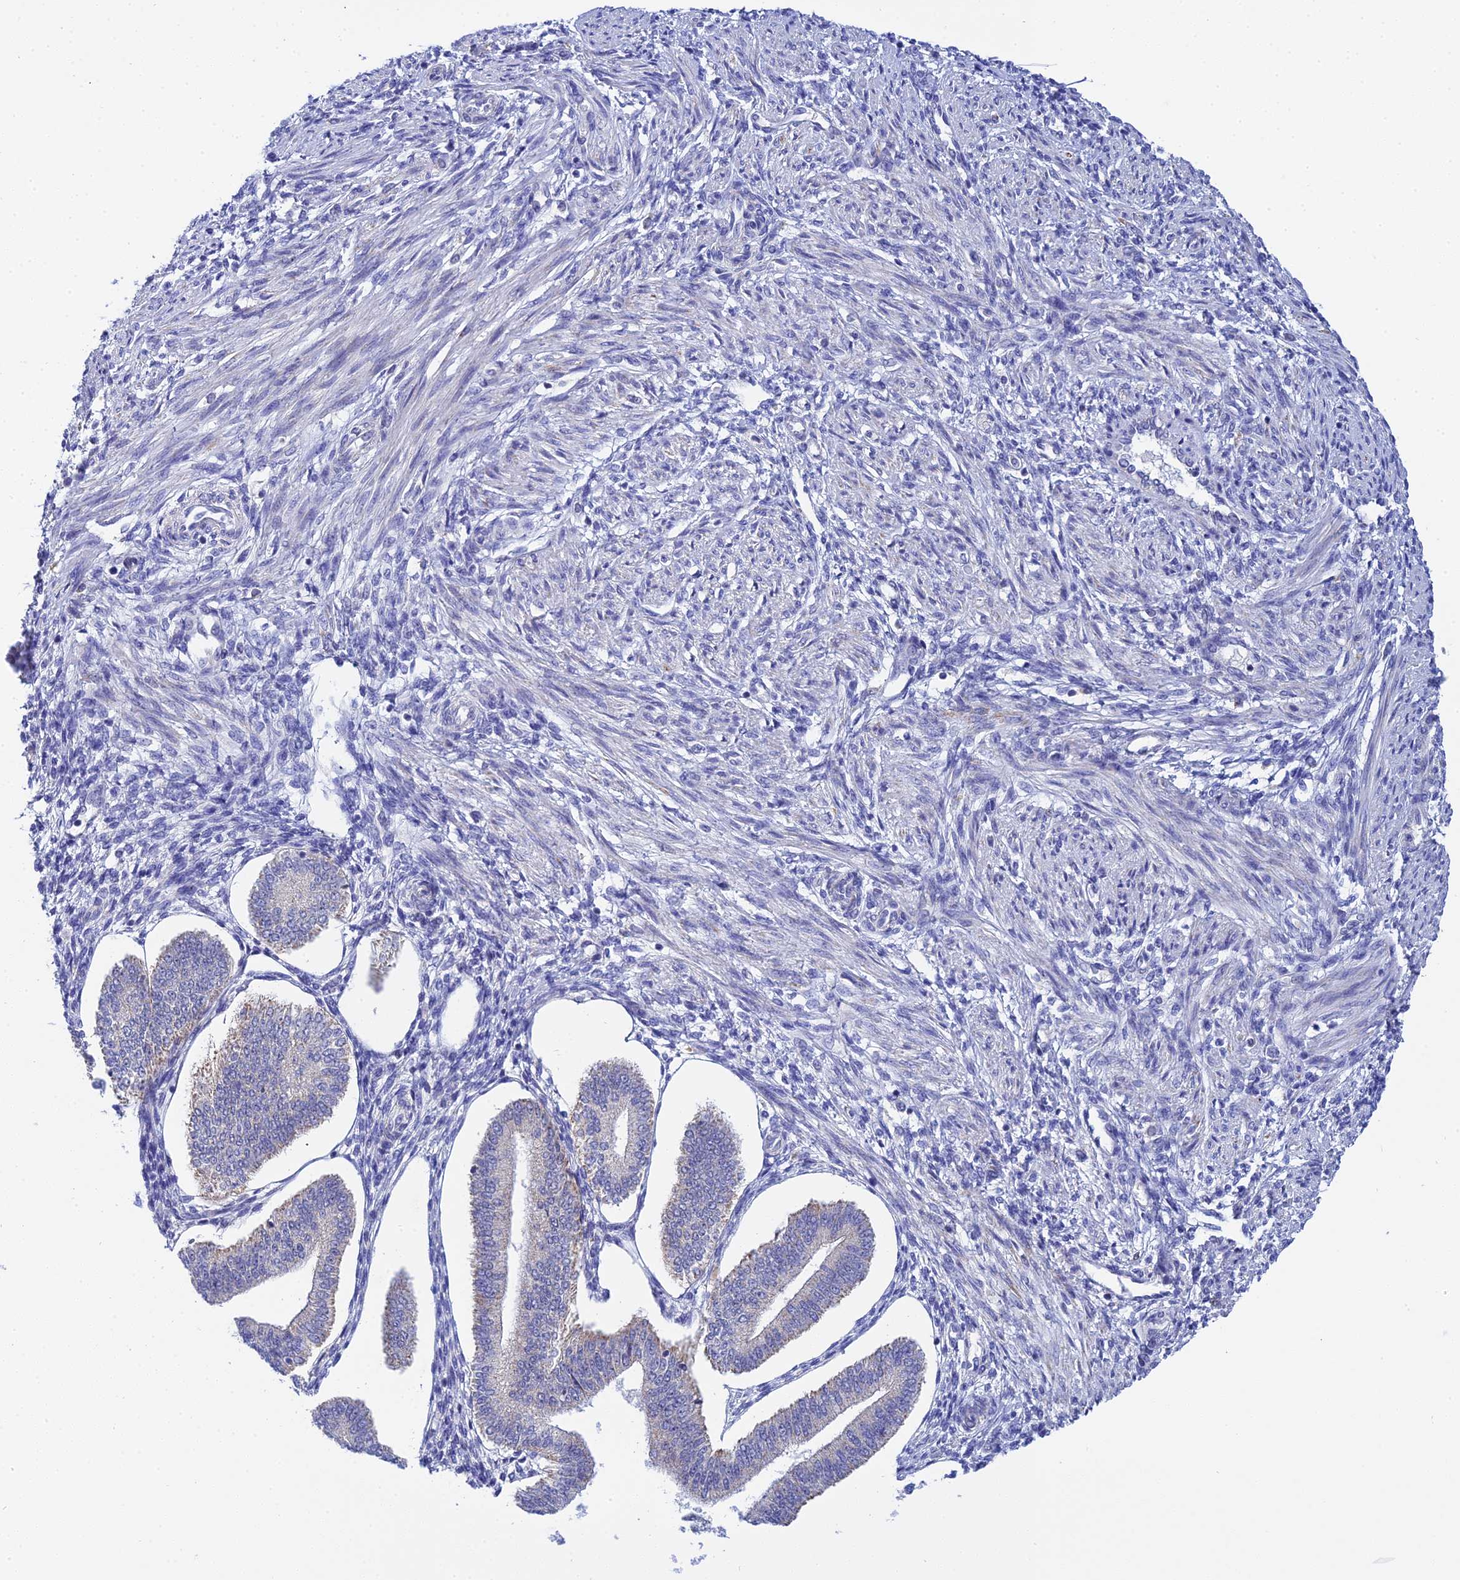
{"staining": {"intensity": "negative", "quantity": "none", "location": "none"}, "tissue": "endometrium", "cell_type": "Cells in endometrial stroma", "image_type": "normal", "snomed": [{"axis": "morphology", "description": "Normal tissue, NOS"}, {"axis": "topography", "description": "Endometrium"}], "caption": "Immunohistochemistry histopathology image of benign human endometrium stained for a protein (brown), which shows no expression in cells in endometrial stroma. (DAB IHC, high magnification).", "gene": "PLPP4", "patient": {"sex": "female", "age": 34}}